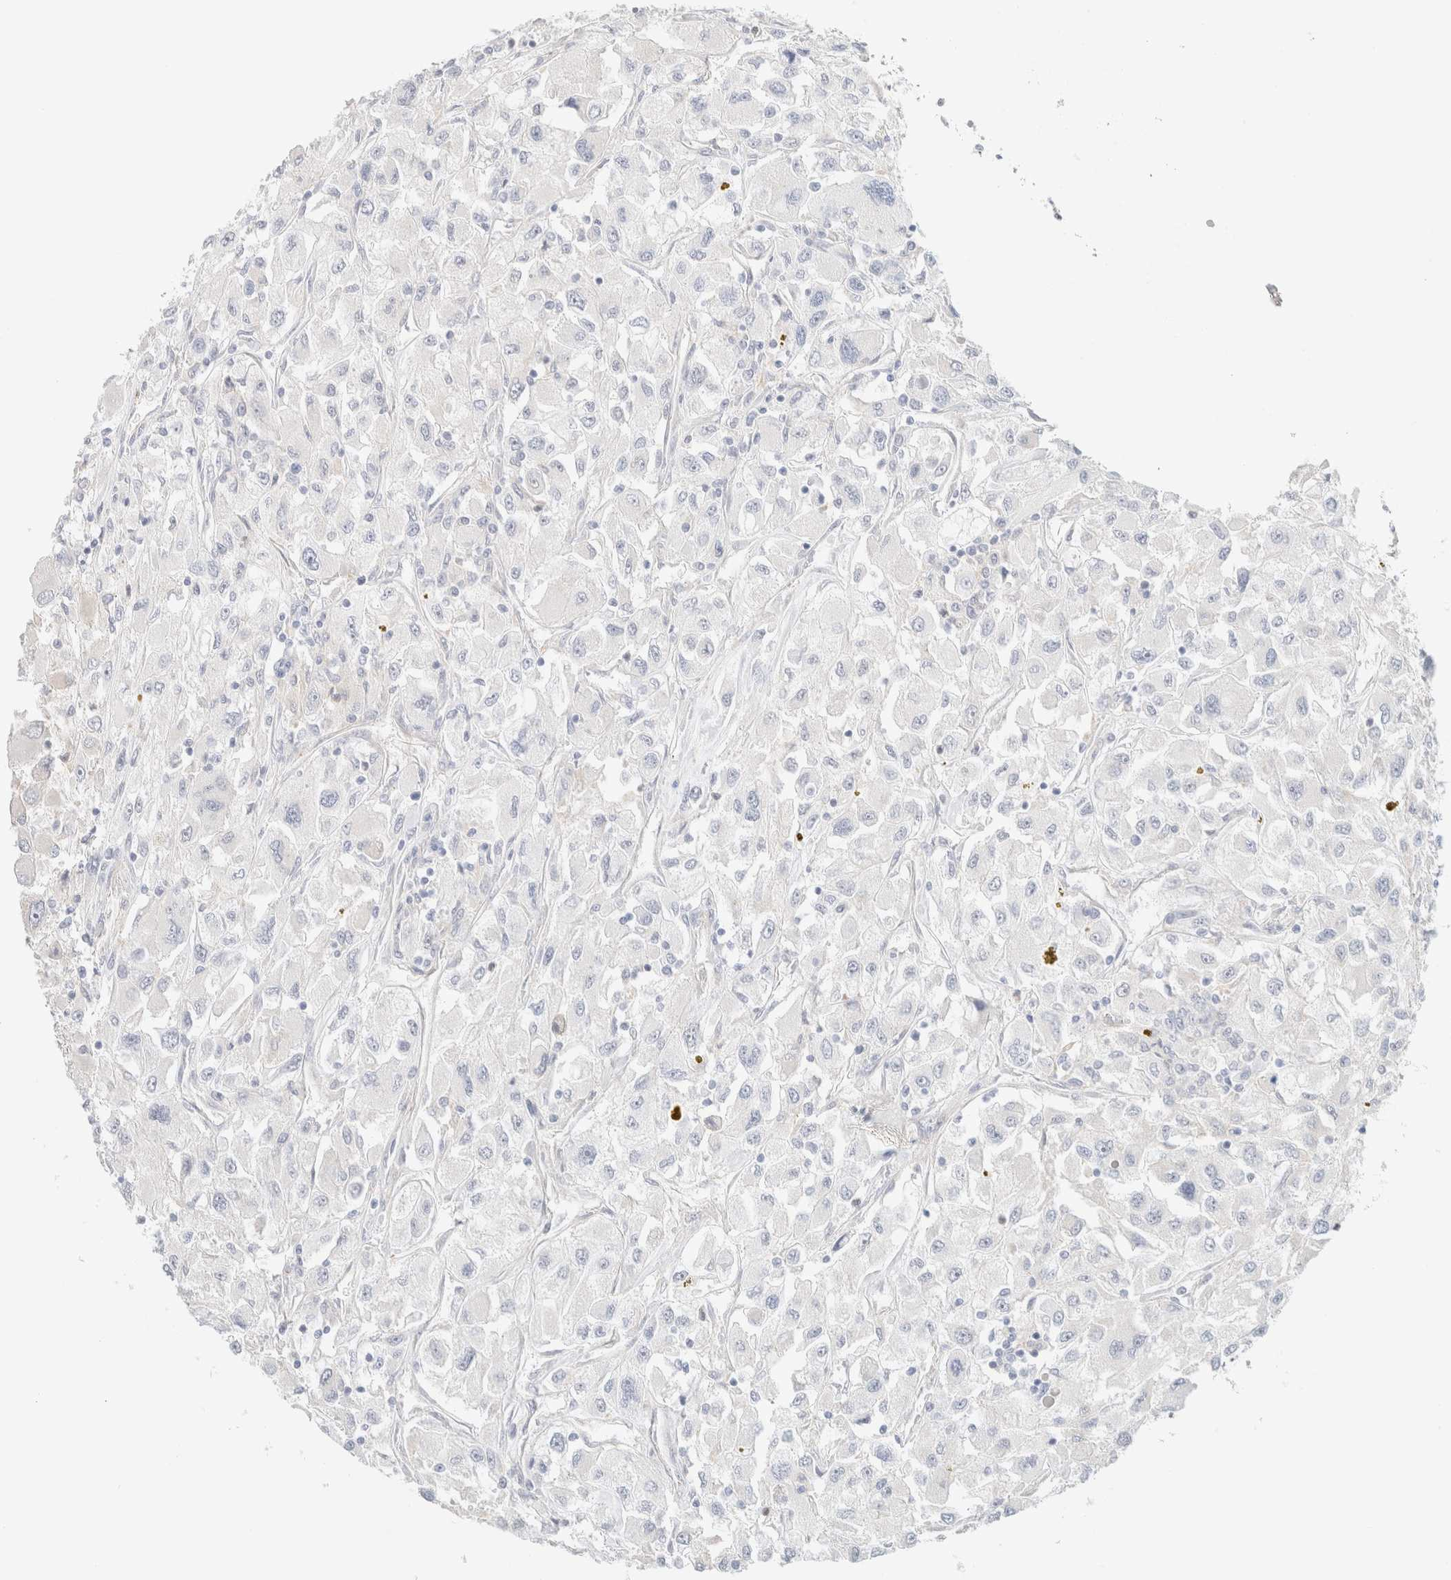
{"staining": {"intensity": "negative", "quantity": "none", "location": "none"}, "tissue": "renal cancer", "cell_type": "Tumor cells", "image_type": "cancer", "snomed": [{"axis": "morphology", "description": "Adenocarcinoma, NOS"}, {"axis": "topography", "description": "Kidney"}], "caption": "This is an immunohistochemistry micrograph of human adenocarcinoma (renal). There is no positivity in tumor cells.", "gene": "UNC13B", "patient": {"sex": "female", "age": 52}}